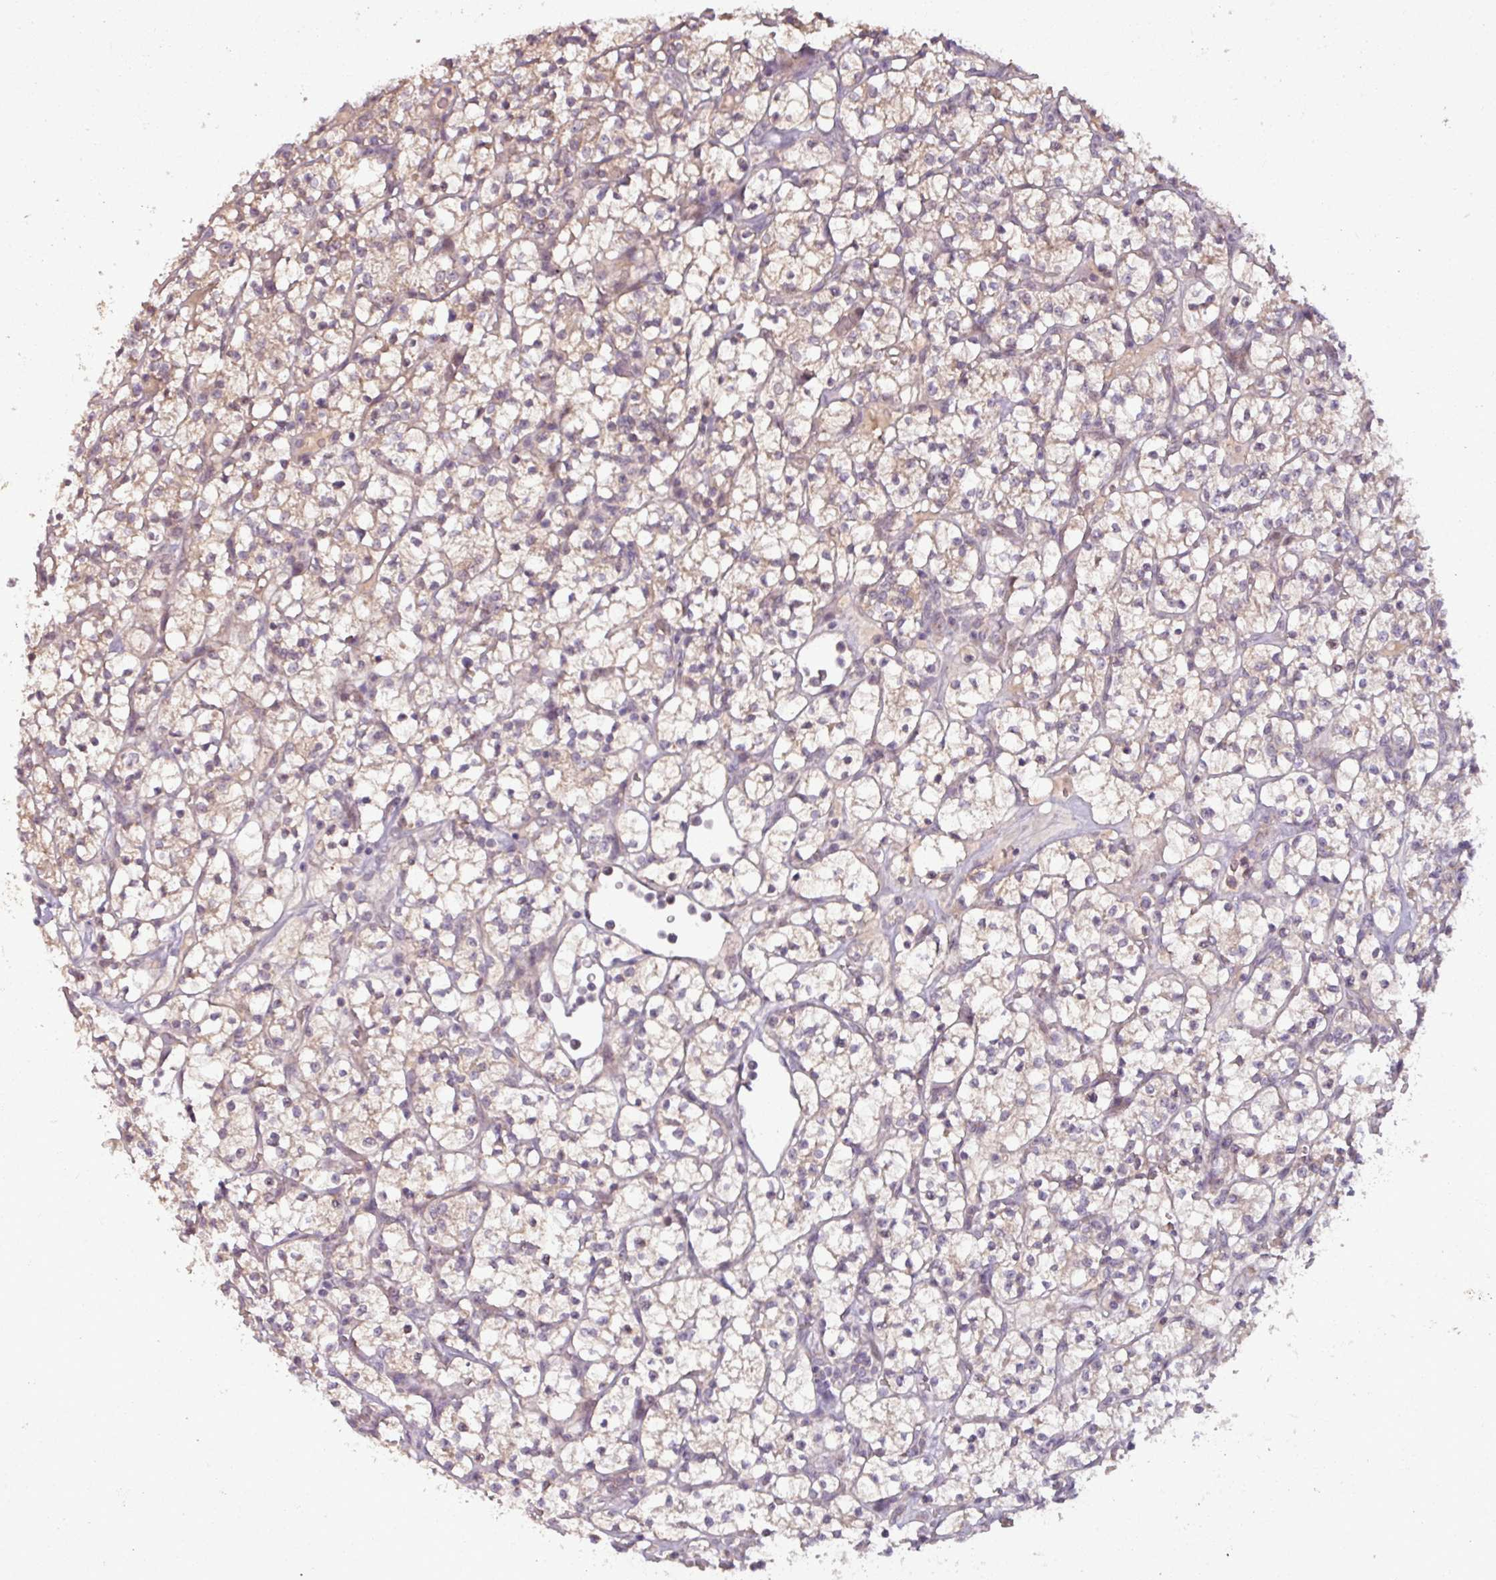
{"staining": {"intensity": "weak", "quantity": "25%-75%", "location": "cytoplasmic/membranous"}, "tissue": "renal cancer", "cell_type": "Tumor cells", "image_type": "cancer", "snomed": [{"axis": "morphology", "description": "Adenocarcinoma, NOS"}, {"axis": "topography", "description": "Kidney"}], "caption": "High-power microscopy captured an immunohistochemistry micrograph of adenocarcinoma (renal), revealing weak cytoplasmic/membranous staining in about 25%-75% of tumor cells.", "gene": "OGFOD3", "patient": {"sex": "female", "age": 64}}